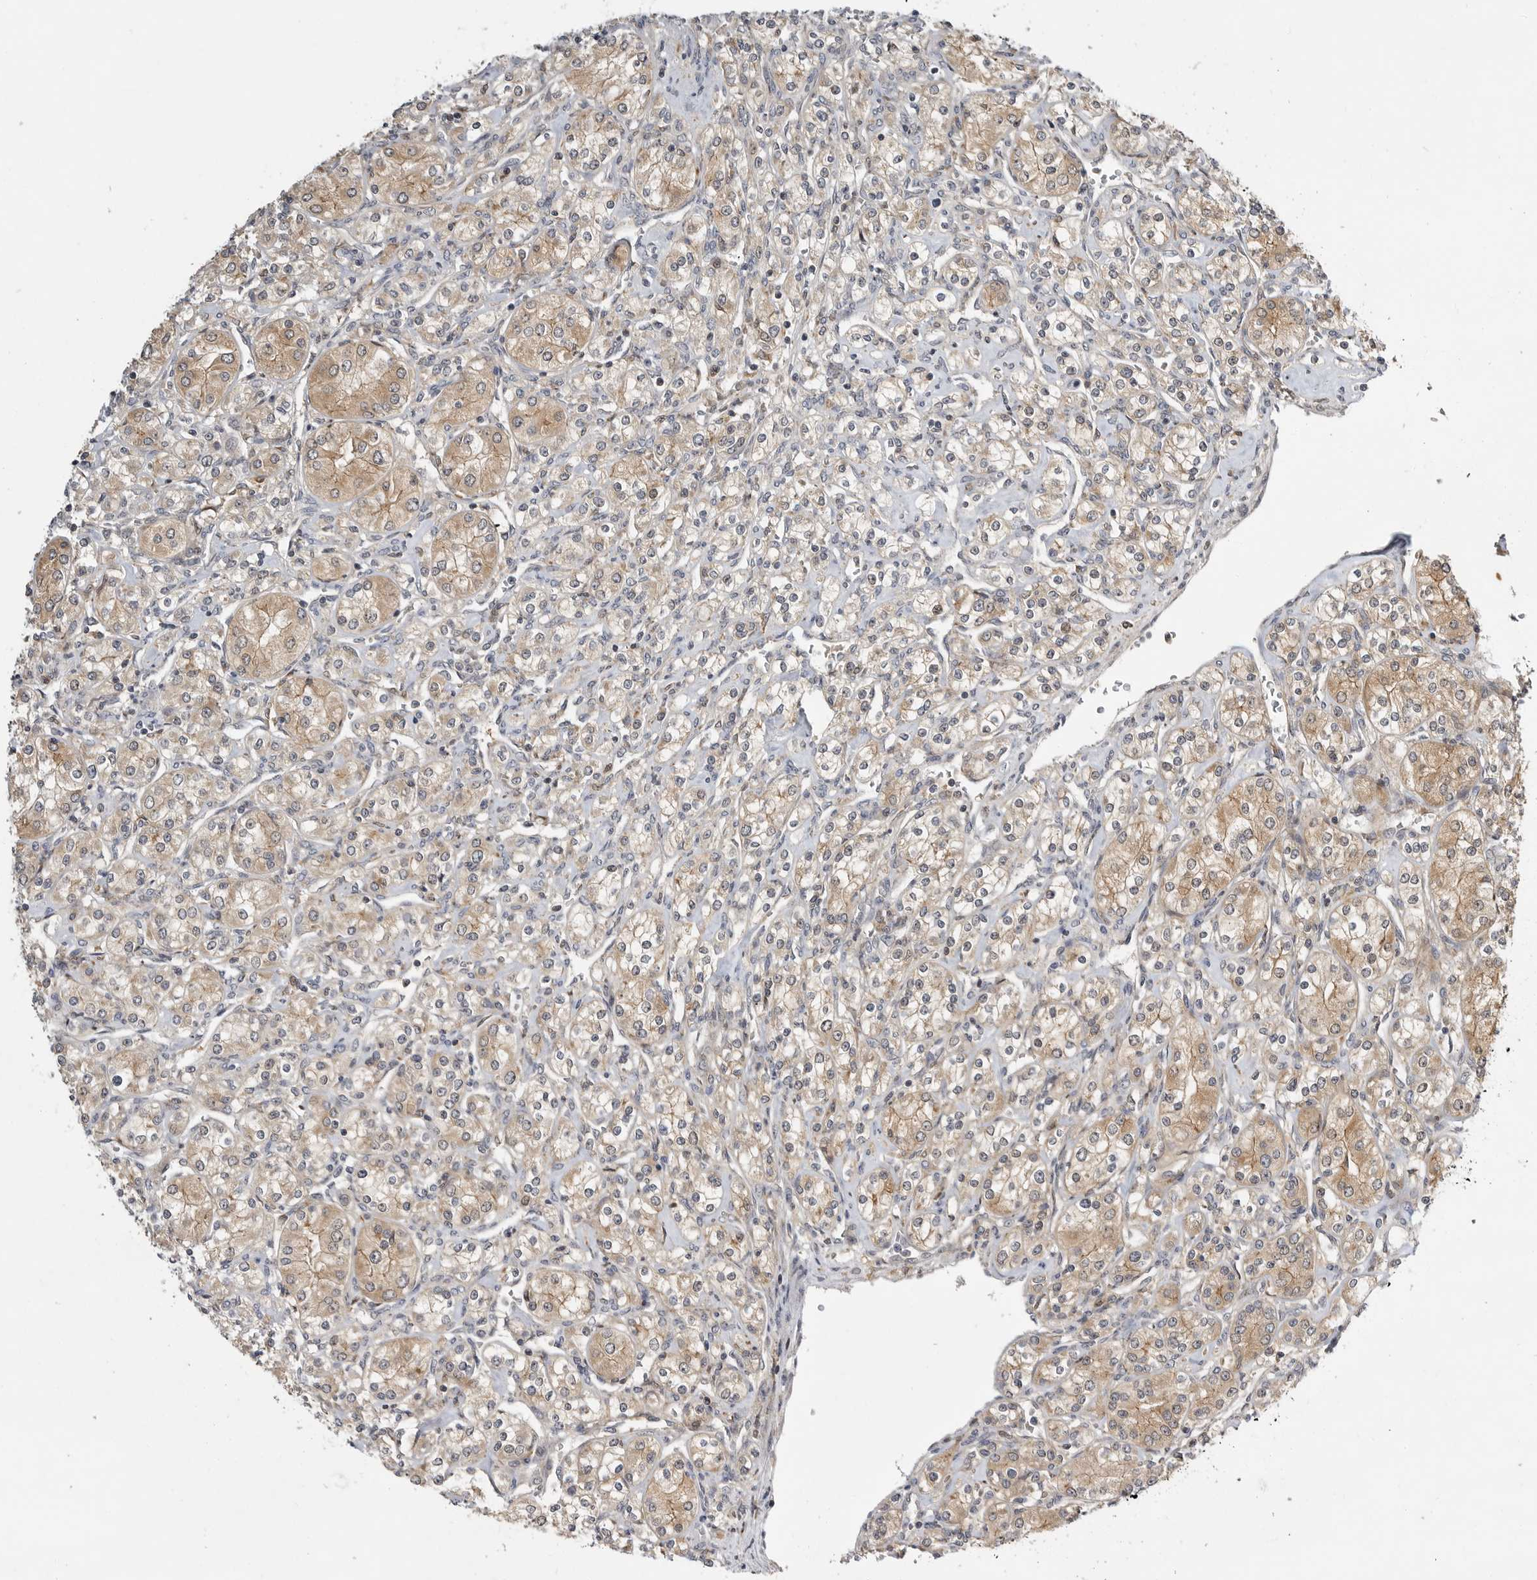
{"staining": {"intensity": "weak", "quantity": ">75%", "location": "cytoplasmic/membranous"}, "tissue": "renal cancer", "cell_type": "Tumor cells", "image_type": "cancer", "snomed": [{"axis": "morphology", "description": "Adenocarcinoma, NOS"}, {"axis": "topography", "description": "Kidney"}], "caption": "Approximately >75% of tumor cells in renal adenocarcinoma display weak cytoplasmic/membranous protein staining as visualized by brown immunohistochemical staining.", "gene": "CSNK1G3", "patient": {"sex": "male", "age": 77}}